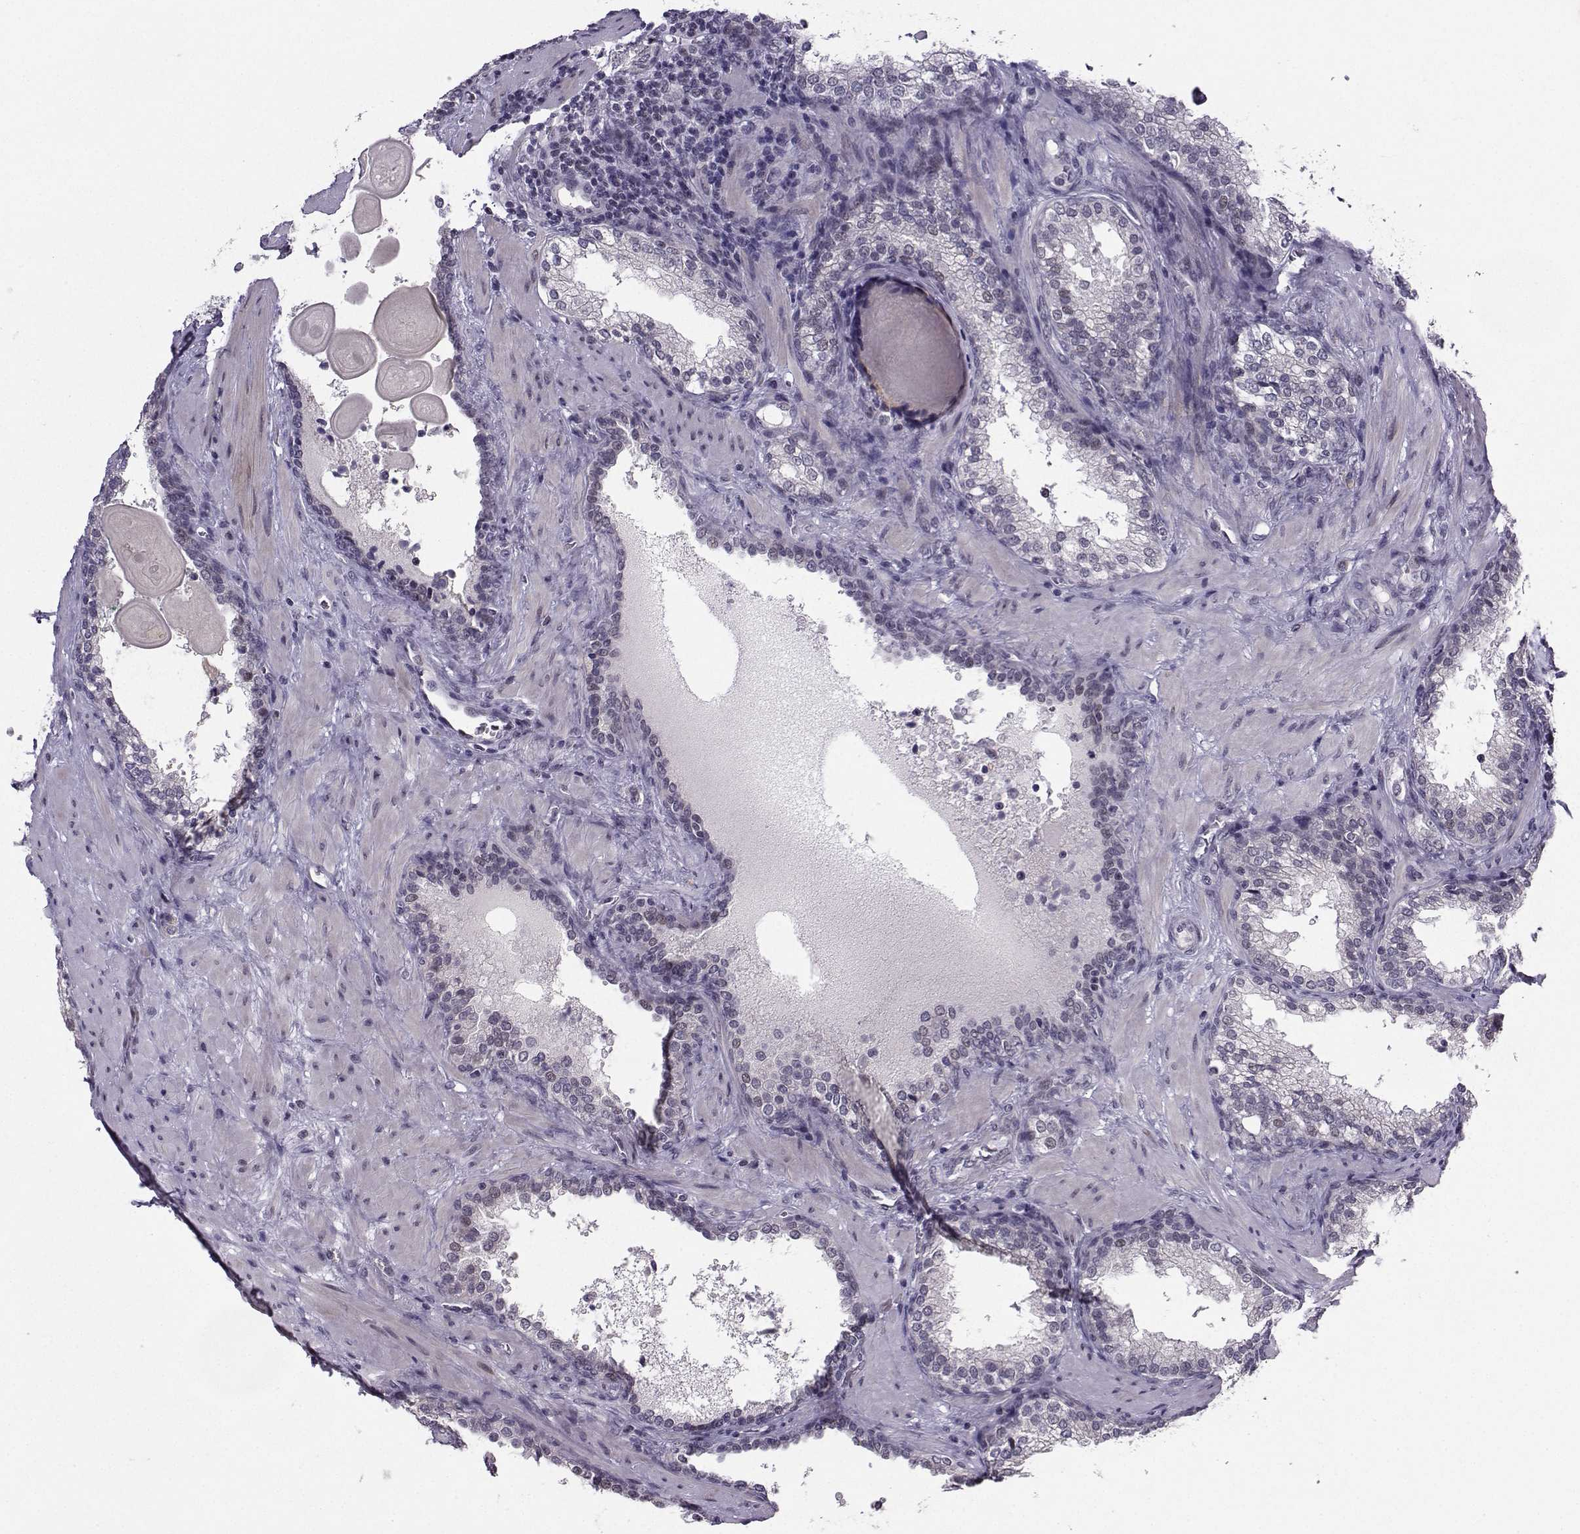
{"staining": {"intensity": "negative", "quantity": "none", "location": "none"}, "tissue": "prostate cancer", "cell_type": "Tumor cells", "image_type": "cancer", "snomed": [{"axis": "morphology", "description": "Adenocarcinoma, Low grade"}, {"axis": "topography", "description": "Prostate"}], "caption": "An IHC histopathology image of adenocarcinoma (low-grade) (prostate) is shown. There is no staining in tumor cells of adenocarcinoma (low-grade) (prostate).", "gene": "LIN28A", "patient": {"sex": "male", "age": 60}}